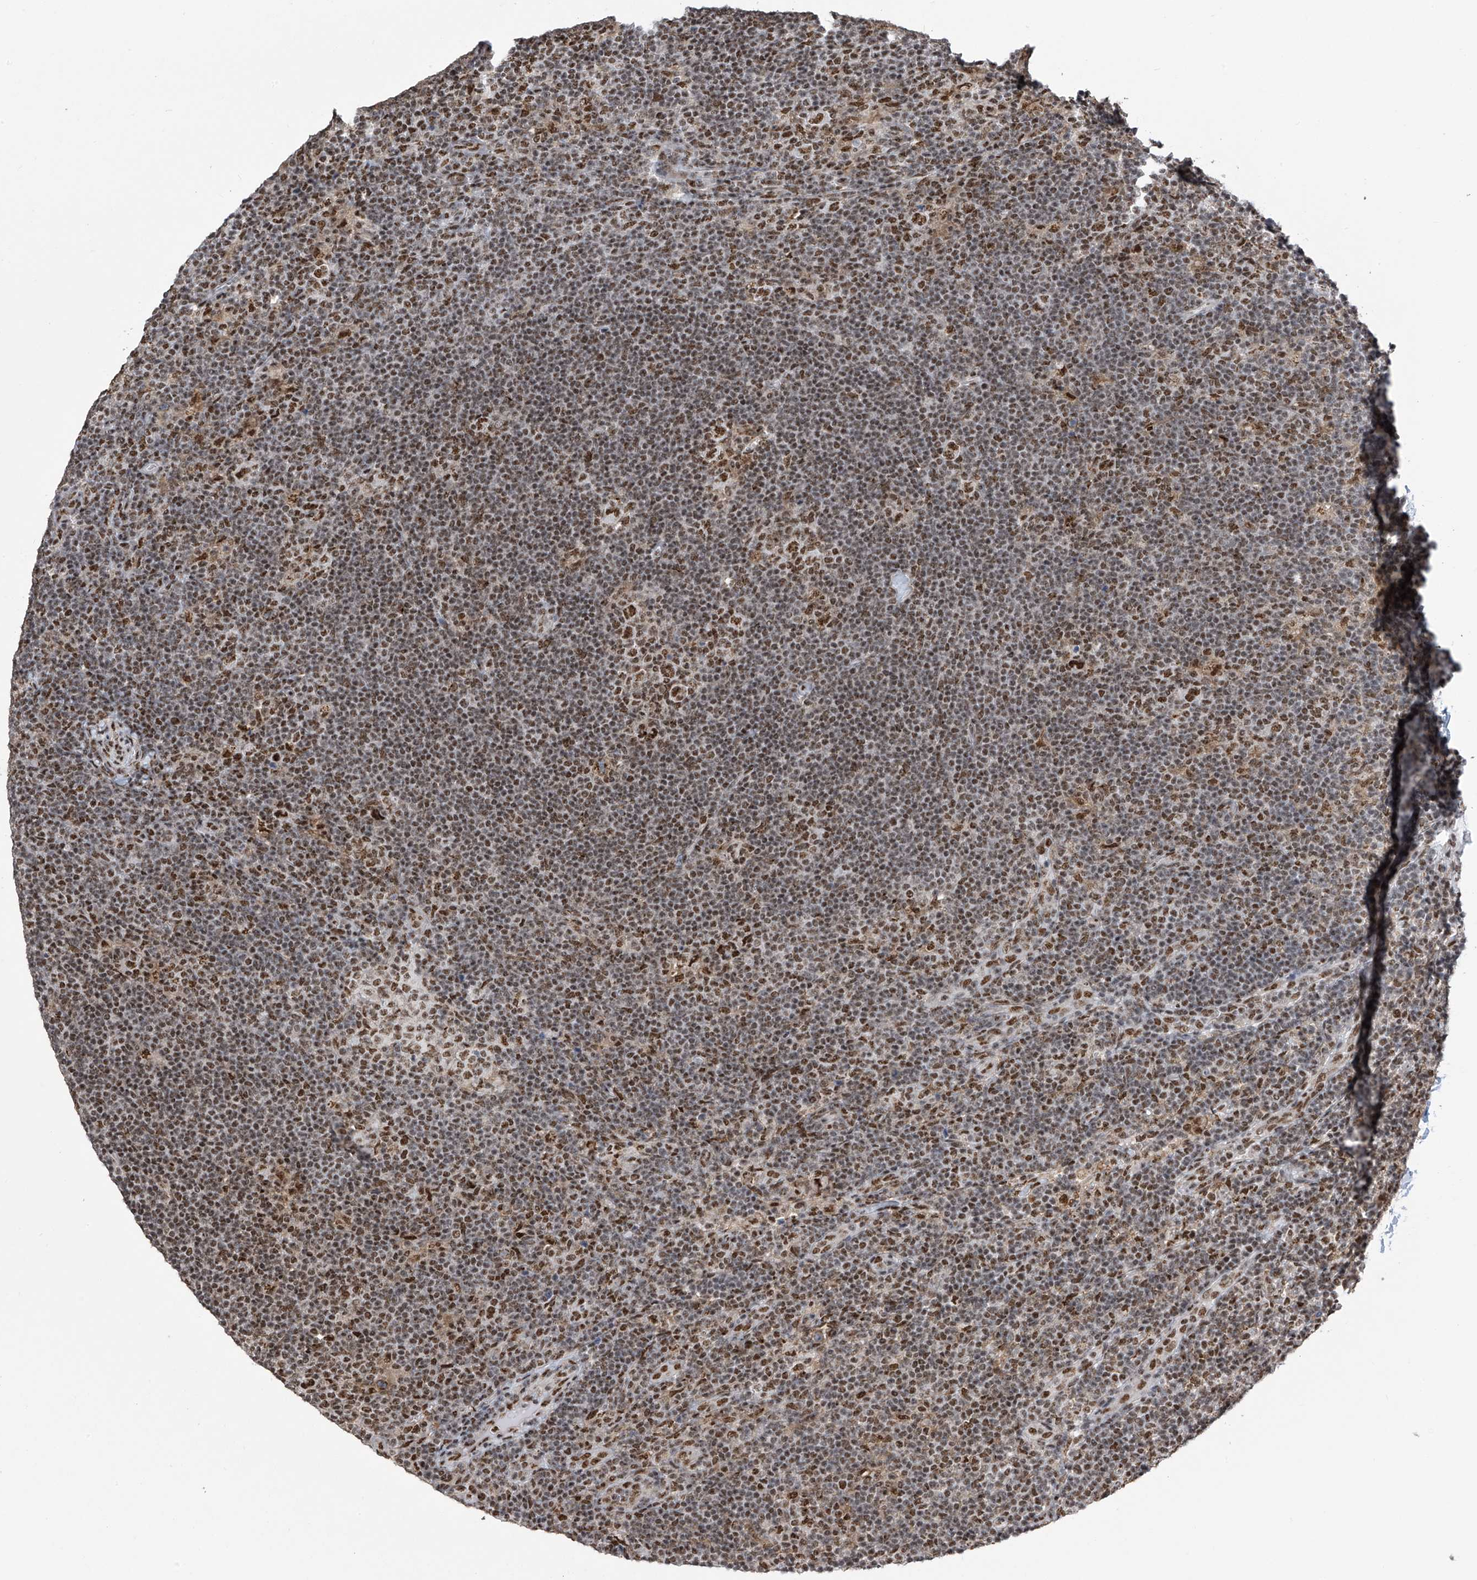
{"staining": {"intensity": "moderate", "quantity": ">75%", "location": "cytoplasmic/membranous,nuclear"}, "tissue": "lymphoma", "cell_type": "Tumor cells", "image_type": "cancer", "snomed": [{"axis": "morphology", "description": "Hodgkin's disease, NOS"}, {"axis": "topography", "description": "Lymph node"}], "caption": "Immunohistochemical staining of lymphoma demonstrates medium levels of moderate cytoplasmic/membranous and nuclear protein staining in approximately >75% of tumor cells.", "gene": "APLF", "patient": {"sex": "female", "age": 57}}